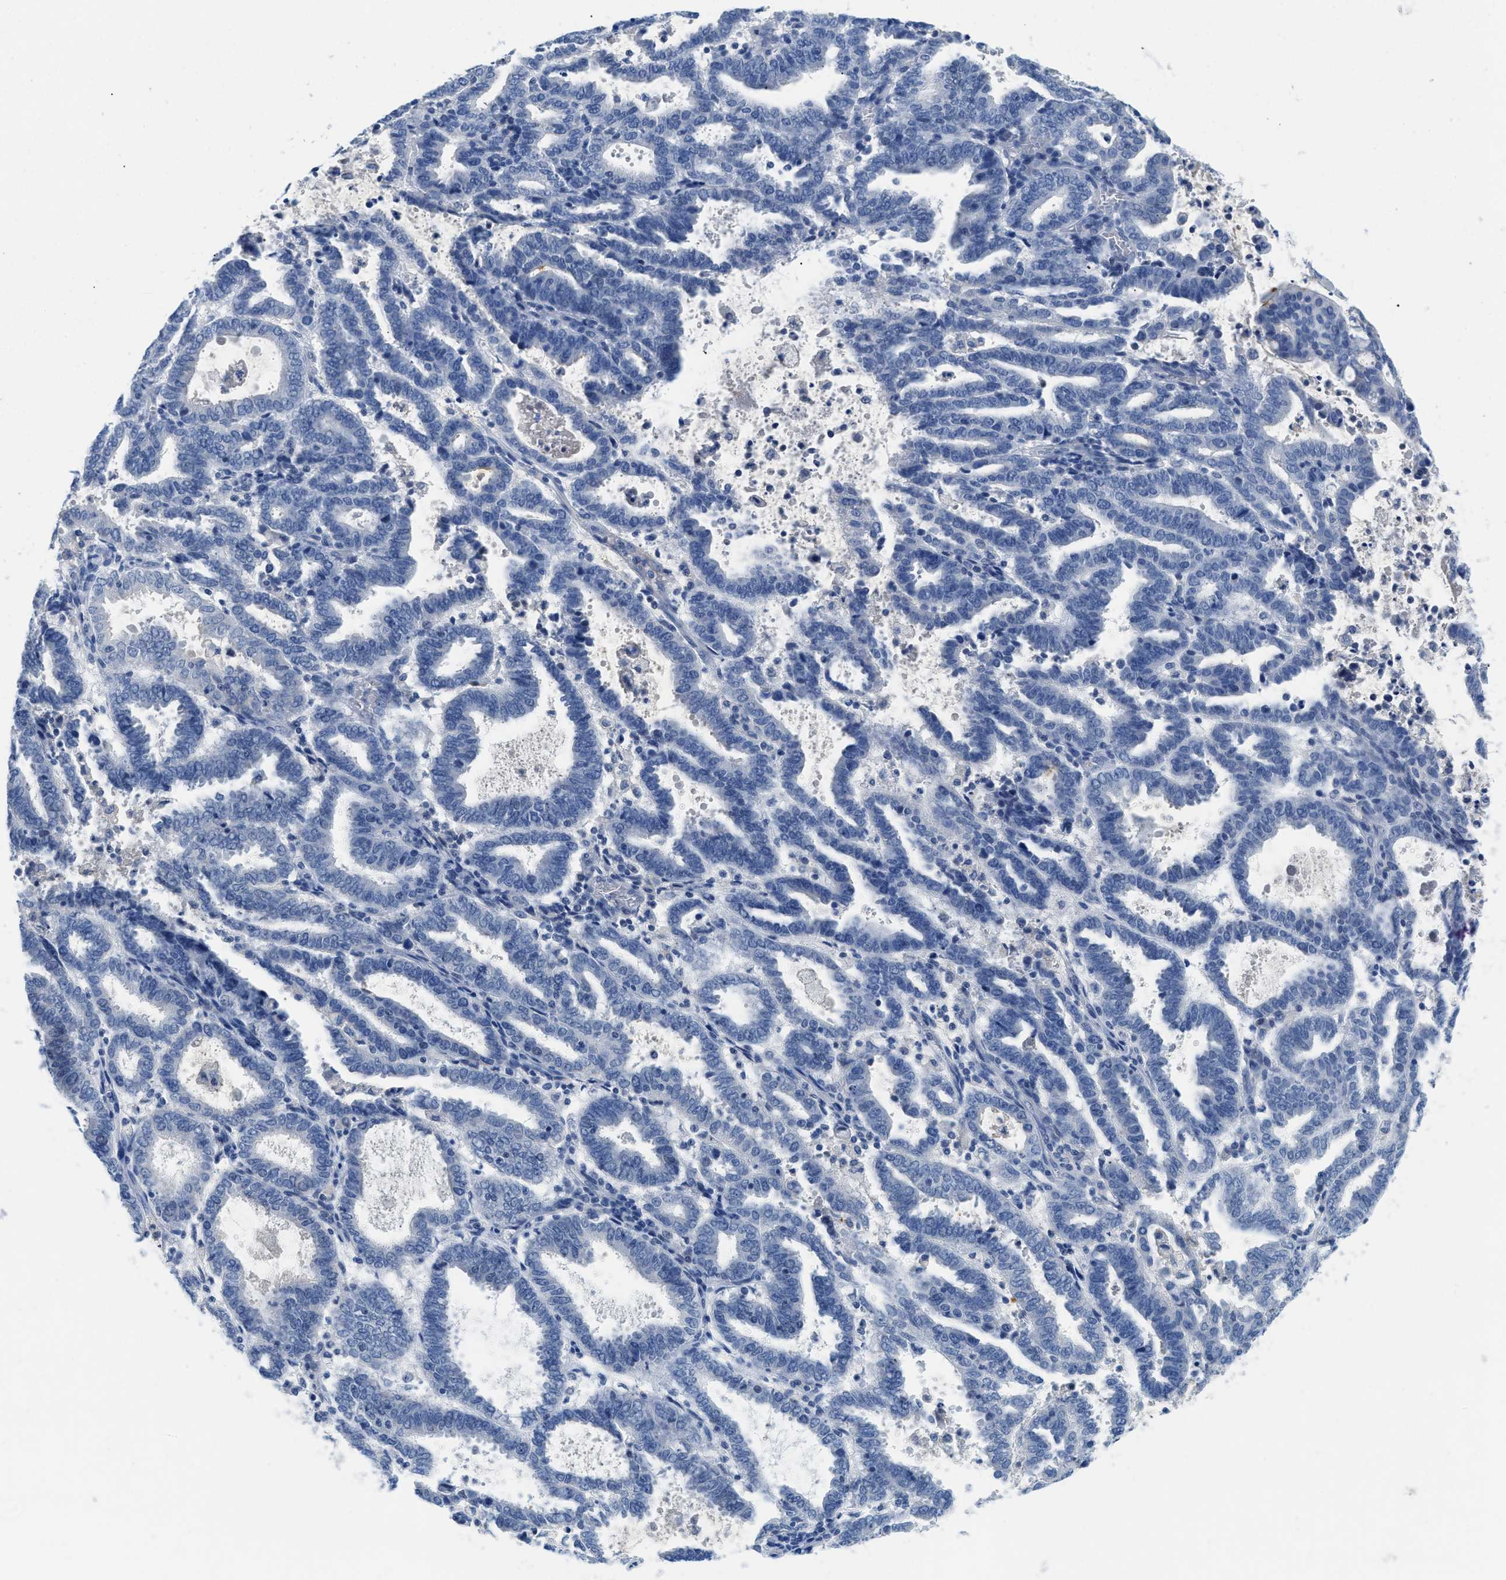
{"staining": {"intensity": "negative", "quantity": "none", "location": "none"}, "tissue": "endometrial cancer", "cell_type": "Tumor cells", "image_type": "cancer", "snomed": [{"axis": "morphology", "description": "Adenocarcinoma, NOS"}, {"axis": "topography", "description": "Uterus"}], "caption": "Tumor cells are negative for protein expression in human endometrial adenocarcinoma.", "gene": "MBL2", "patient": {"sex": "female", "age": 83}}